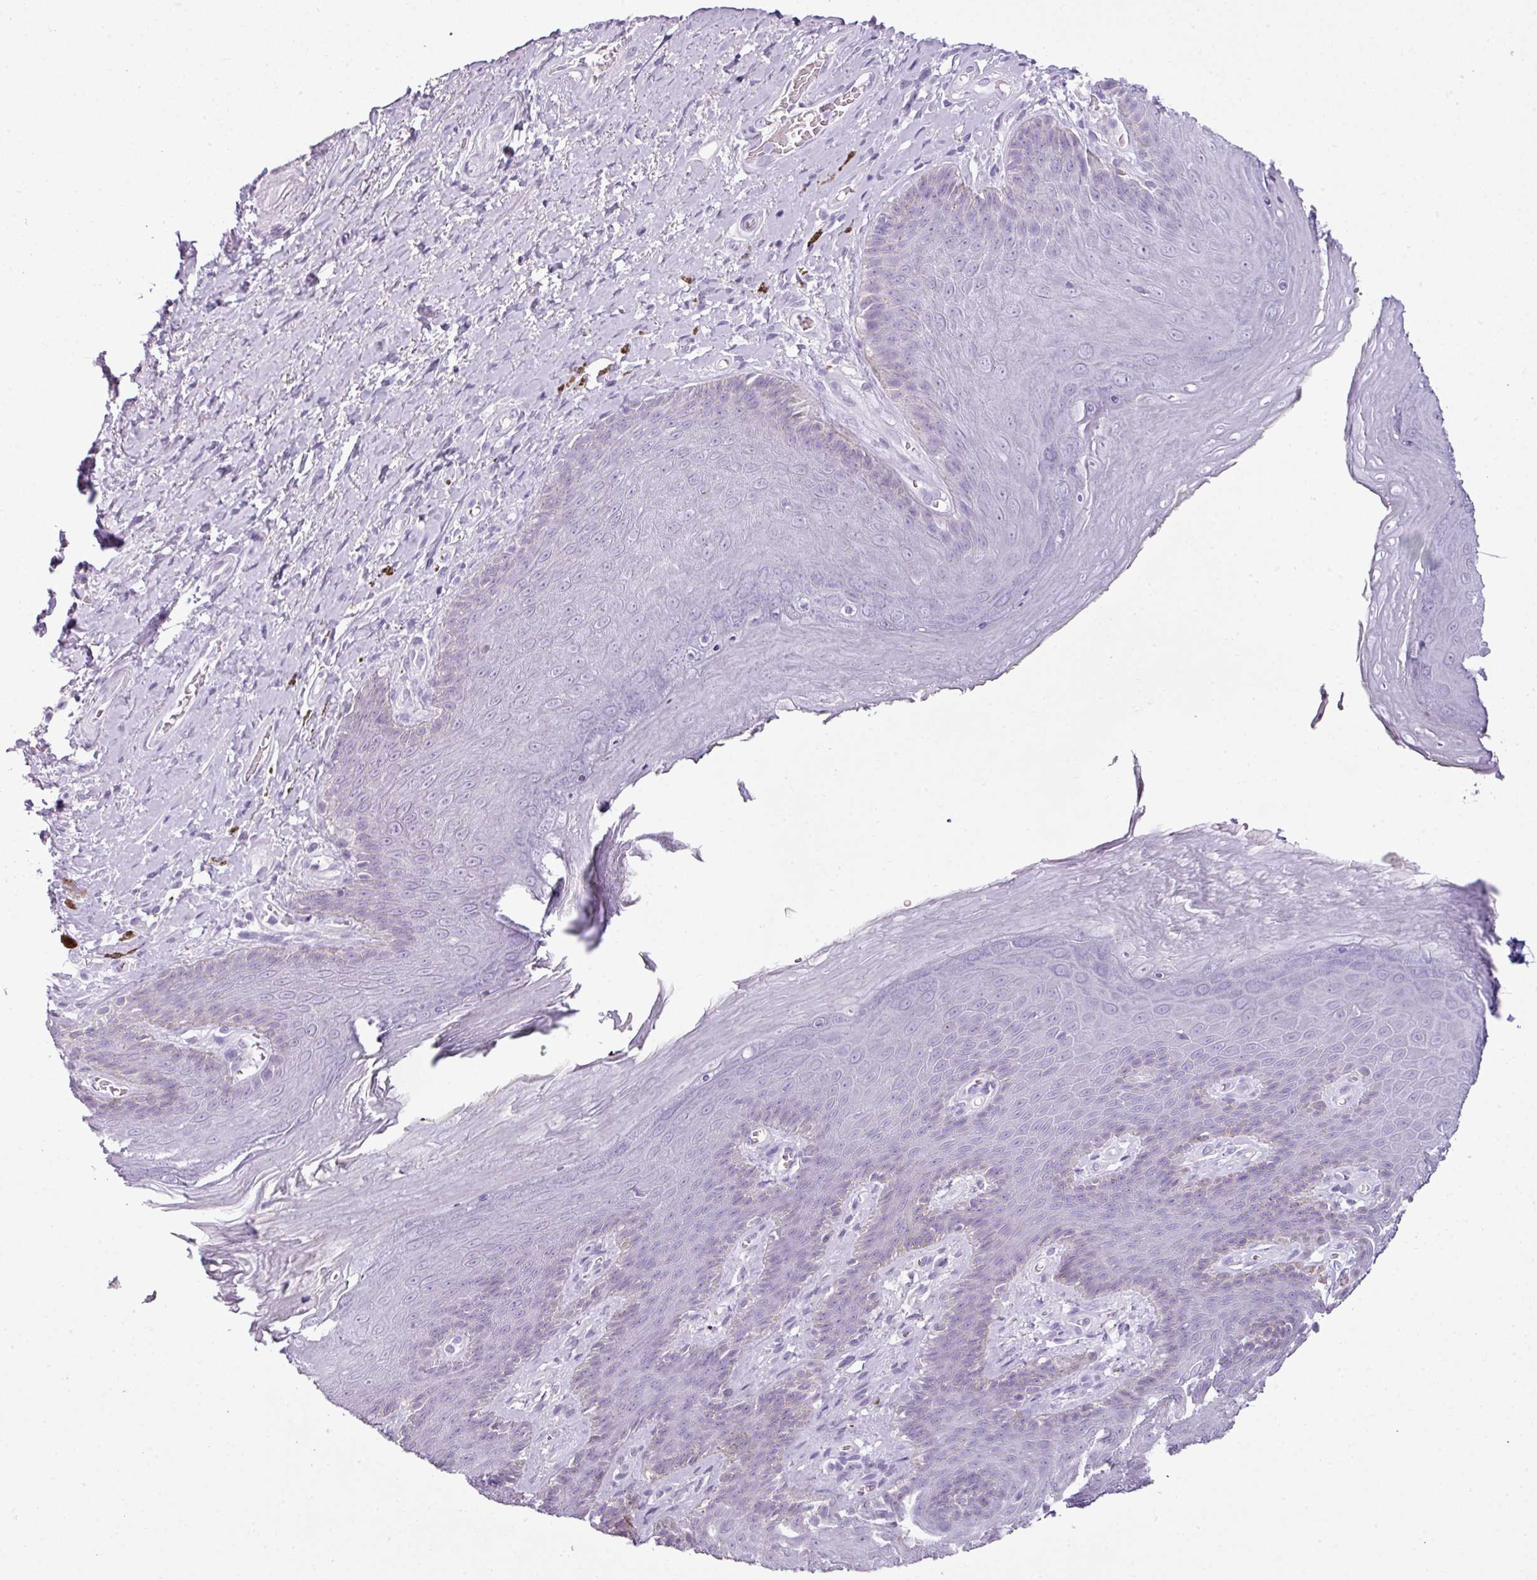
{"staining": {"intensity": "negative", "quantity": "none", "location": "none"}, "tissue": "skin", "cell_type": "Epidermal cells", "image_type": "normal", "snomed": [{"axis": "morphology", "description": "Normal tissue, NOS"}, {"axis": "topography", "description": "Anal"}, {"axis": "topography", "description": "Peripheral nerve tissue"}], "caption": "Immunohistochemistry micrograph of benign skin stained for a protein (brown), which displays no positivity in epidermal cells. (DAB (3,3'-diaminobenzidine) IHC with hematoxylin counter stain).", "gene": "SCT", "patient": {"sex": "male", "age": 53}}